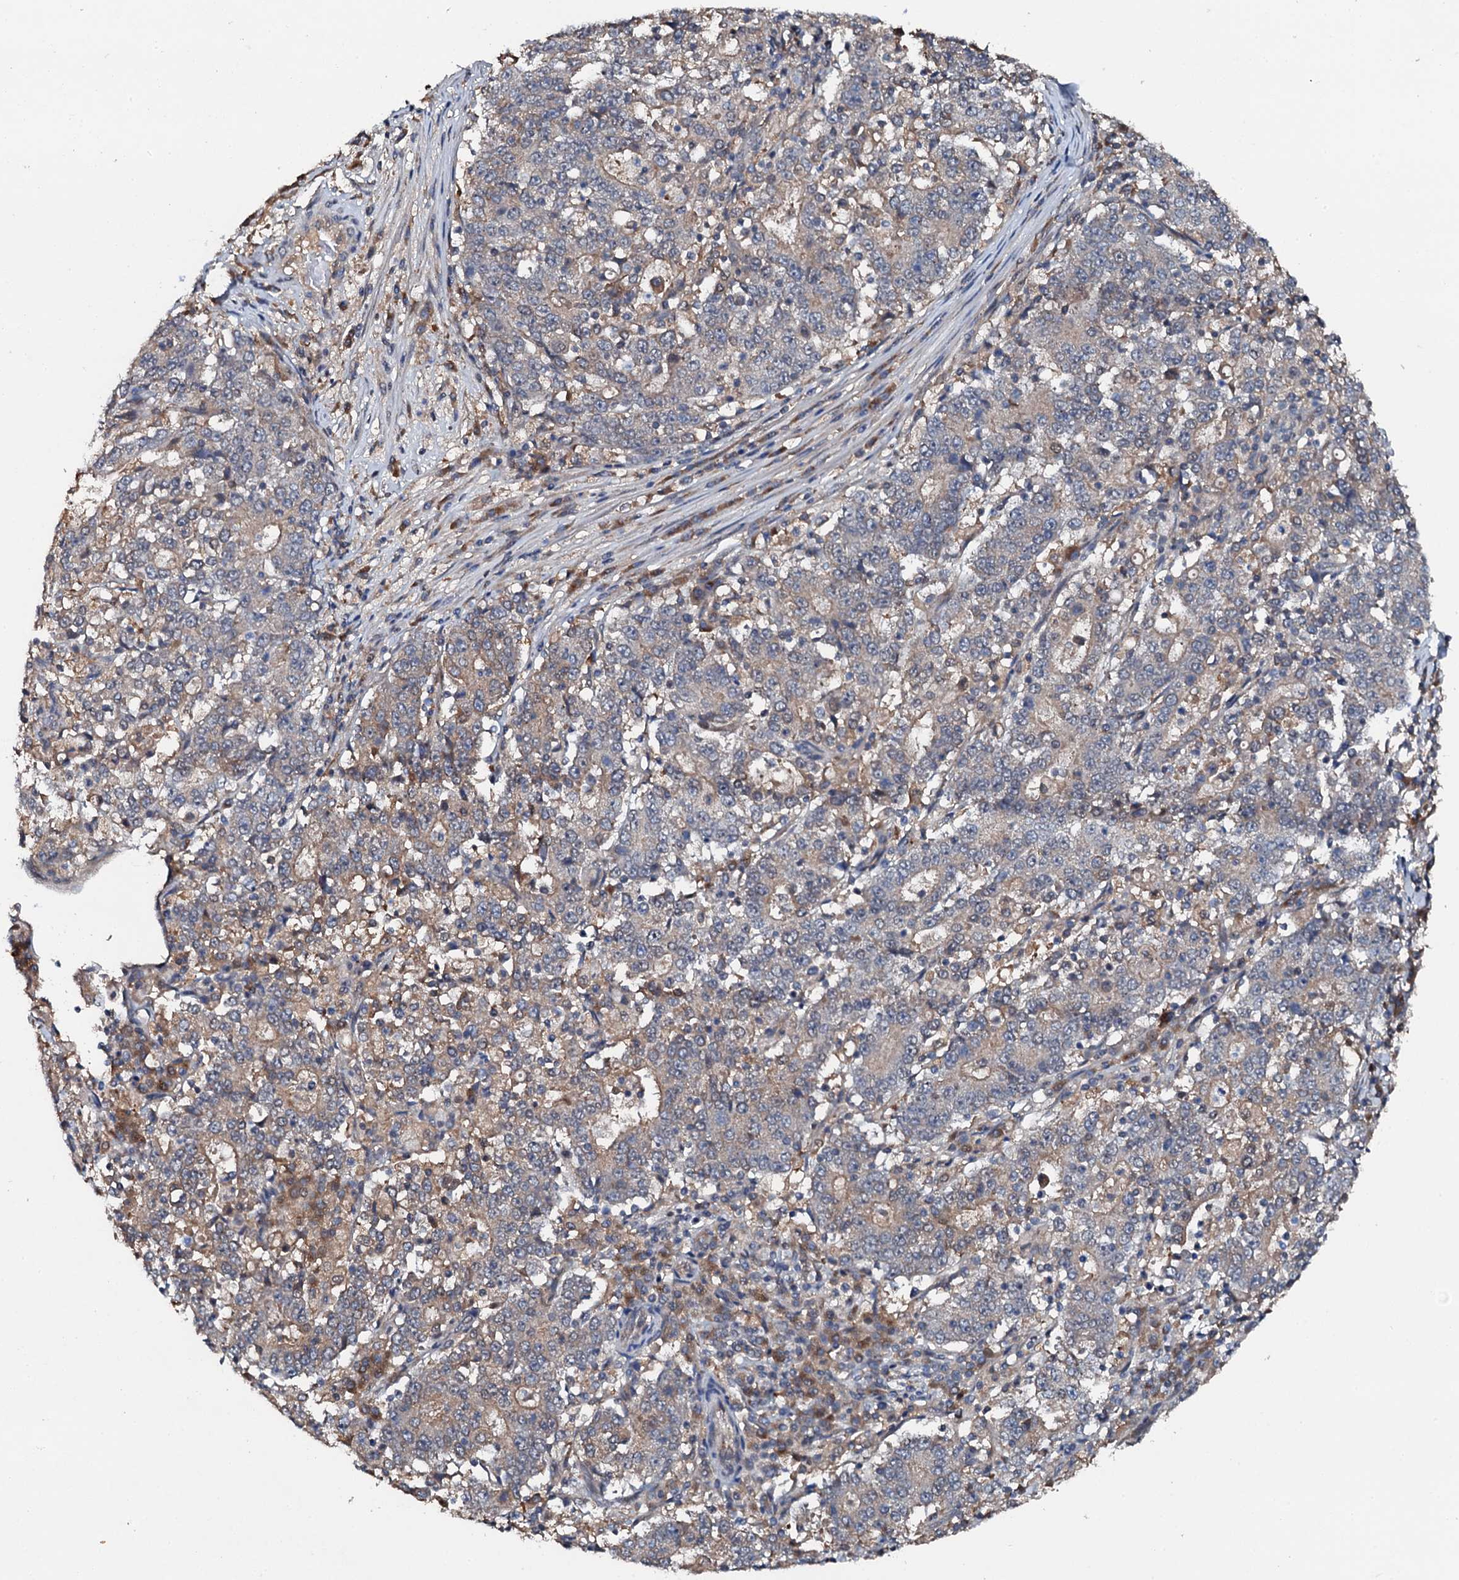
{"staining": {"intensity": "weak", "quantity": "25%-75%", "location": "cytoplasmic/membranous"}, "tissue": "stomach cancer", "cell_type": "Tumor cells", "image_type": "cancer", "snomed": [{"axis": "morphology", "description": "Adenocarcinoma, NOS"}, {"axis": "topography", "description": "Stomach"}], "caption": "IHC (DAB) staining of human stomach cancer reveals weak cytoplasmic/membranous protein positivity in about 25%-75% of tumor cells.", "gene": "FLYWCH1", "patient": {"sex": "male", "age": 59}}